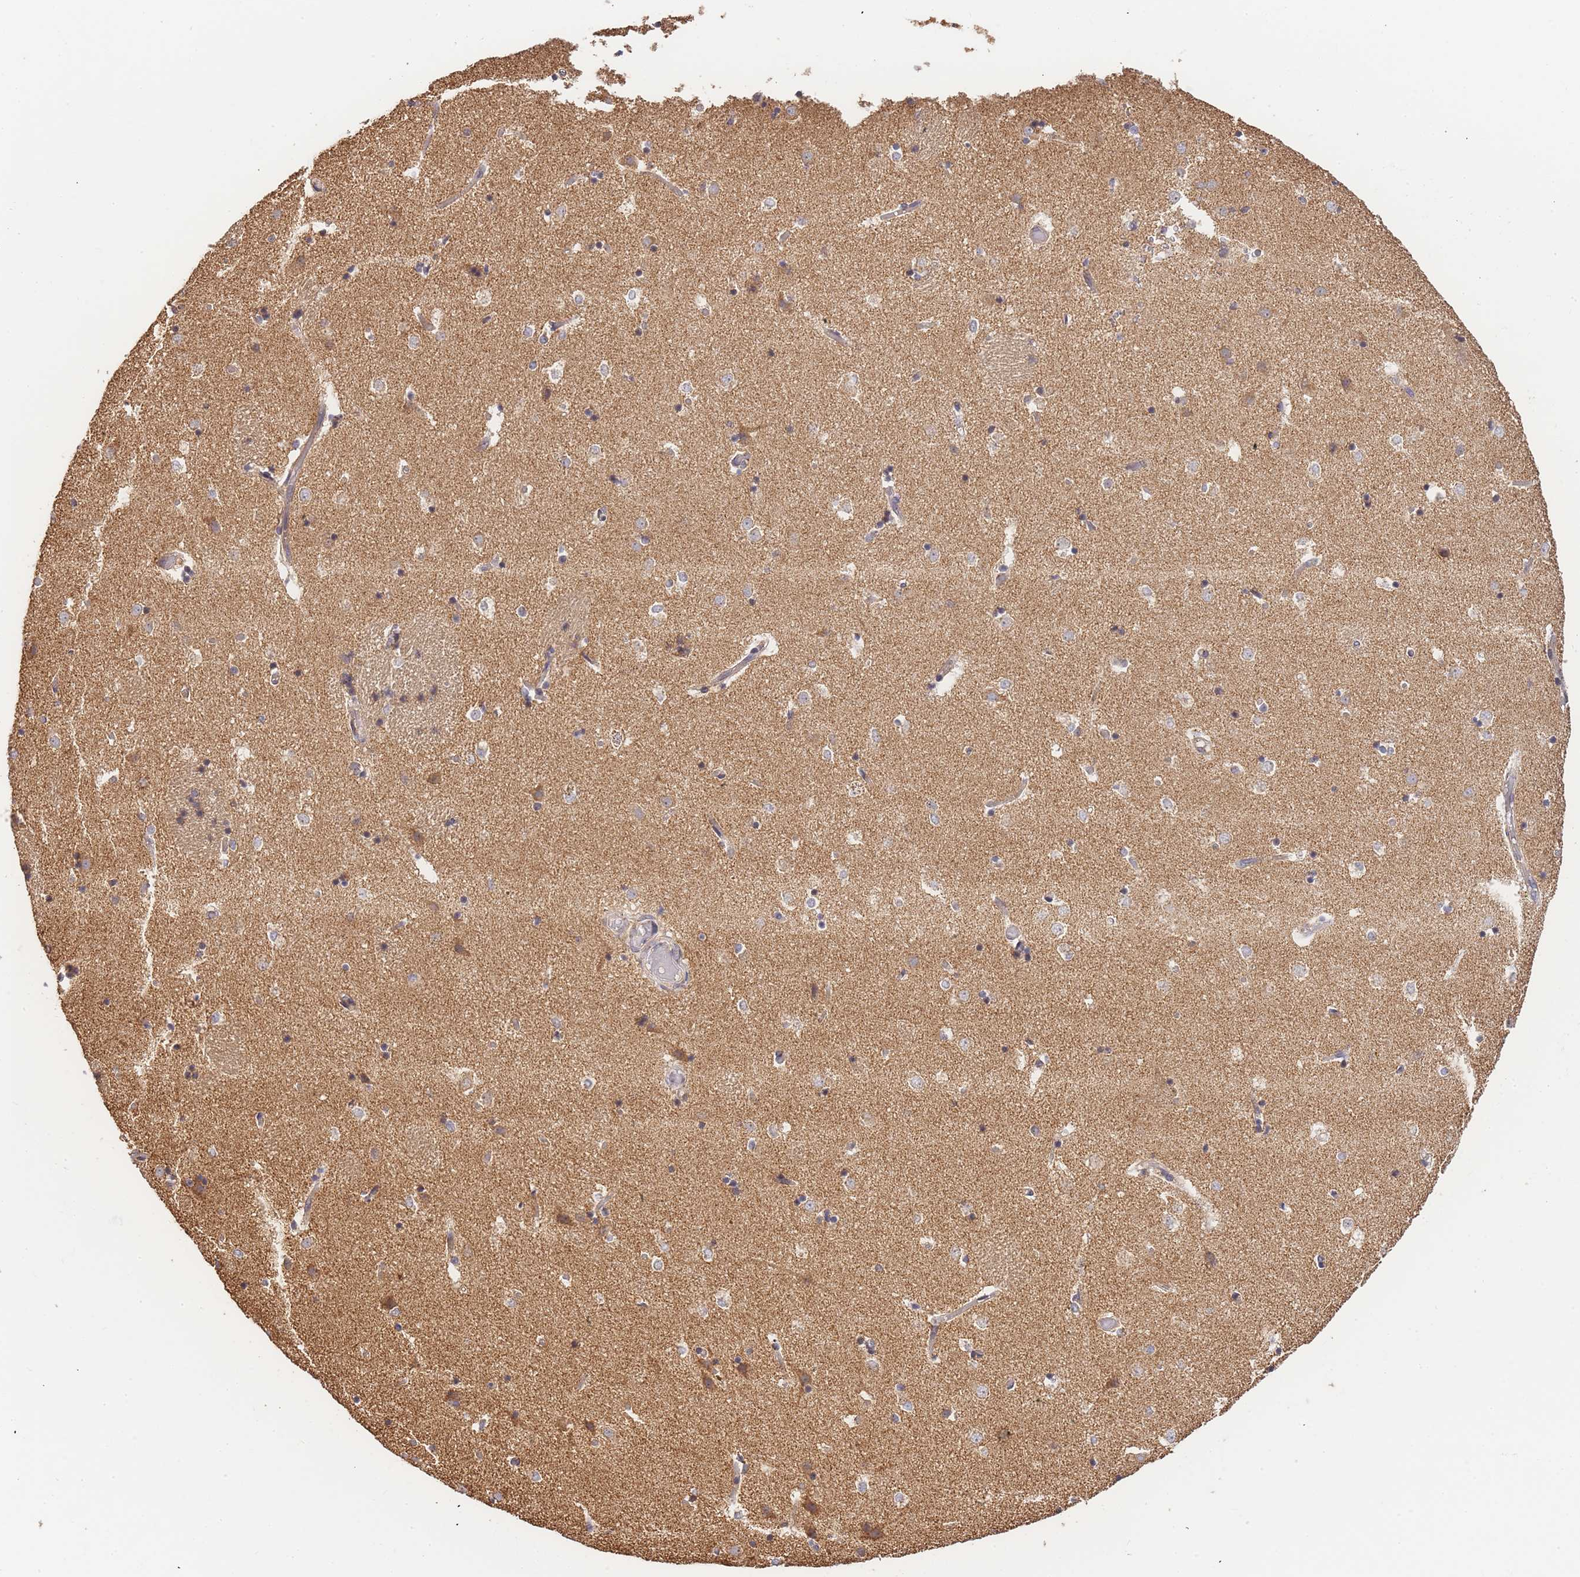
{"staining": {"intensity": "negative", "quantity": "none", "location": "none"}, "tissue": "caudate", "cell_type": "Glial cells", "image_type": "normal", "snomed": [{"axis": "morphology", "description": "Normal tissue, NOS"}, {"axis": "topography", "description": "Lateral ventricle wall"}], "caption": "This is an IHC histopathology image of unremarkable caudate. There is no staining in glial cells.", "gene": "ADCY9", "patient": {"sex": "female", "age": 52}}